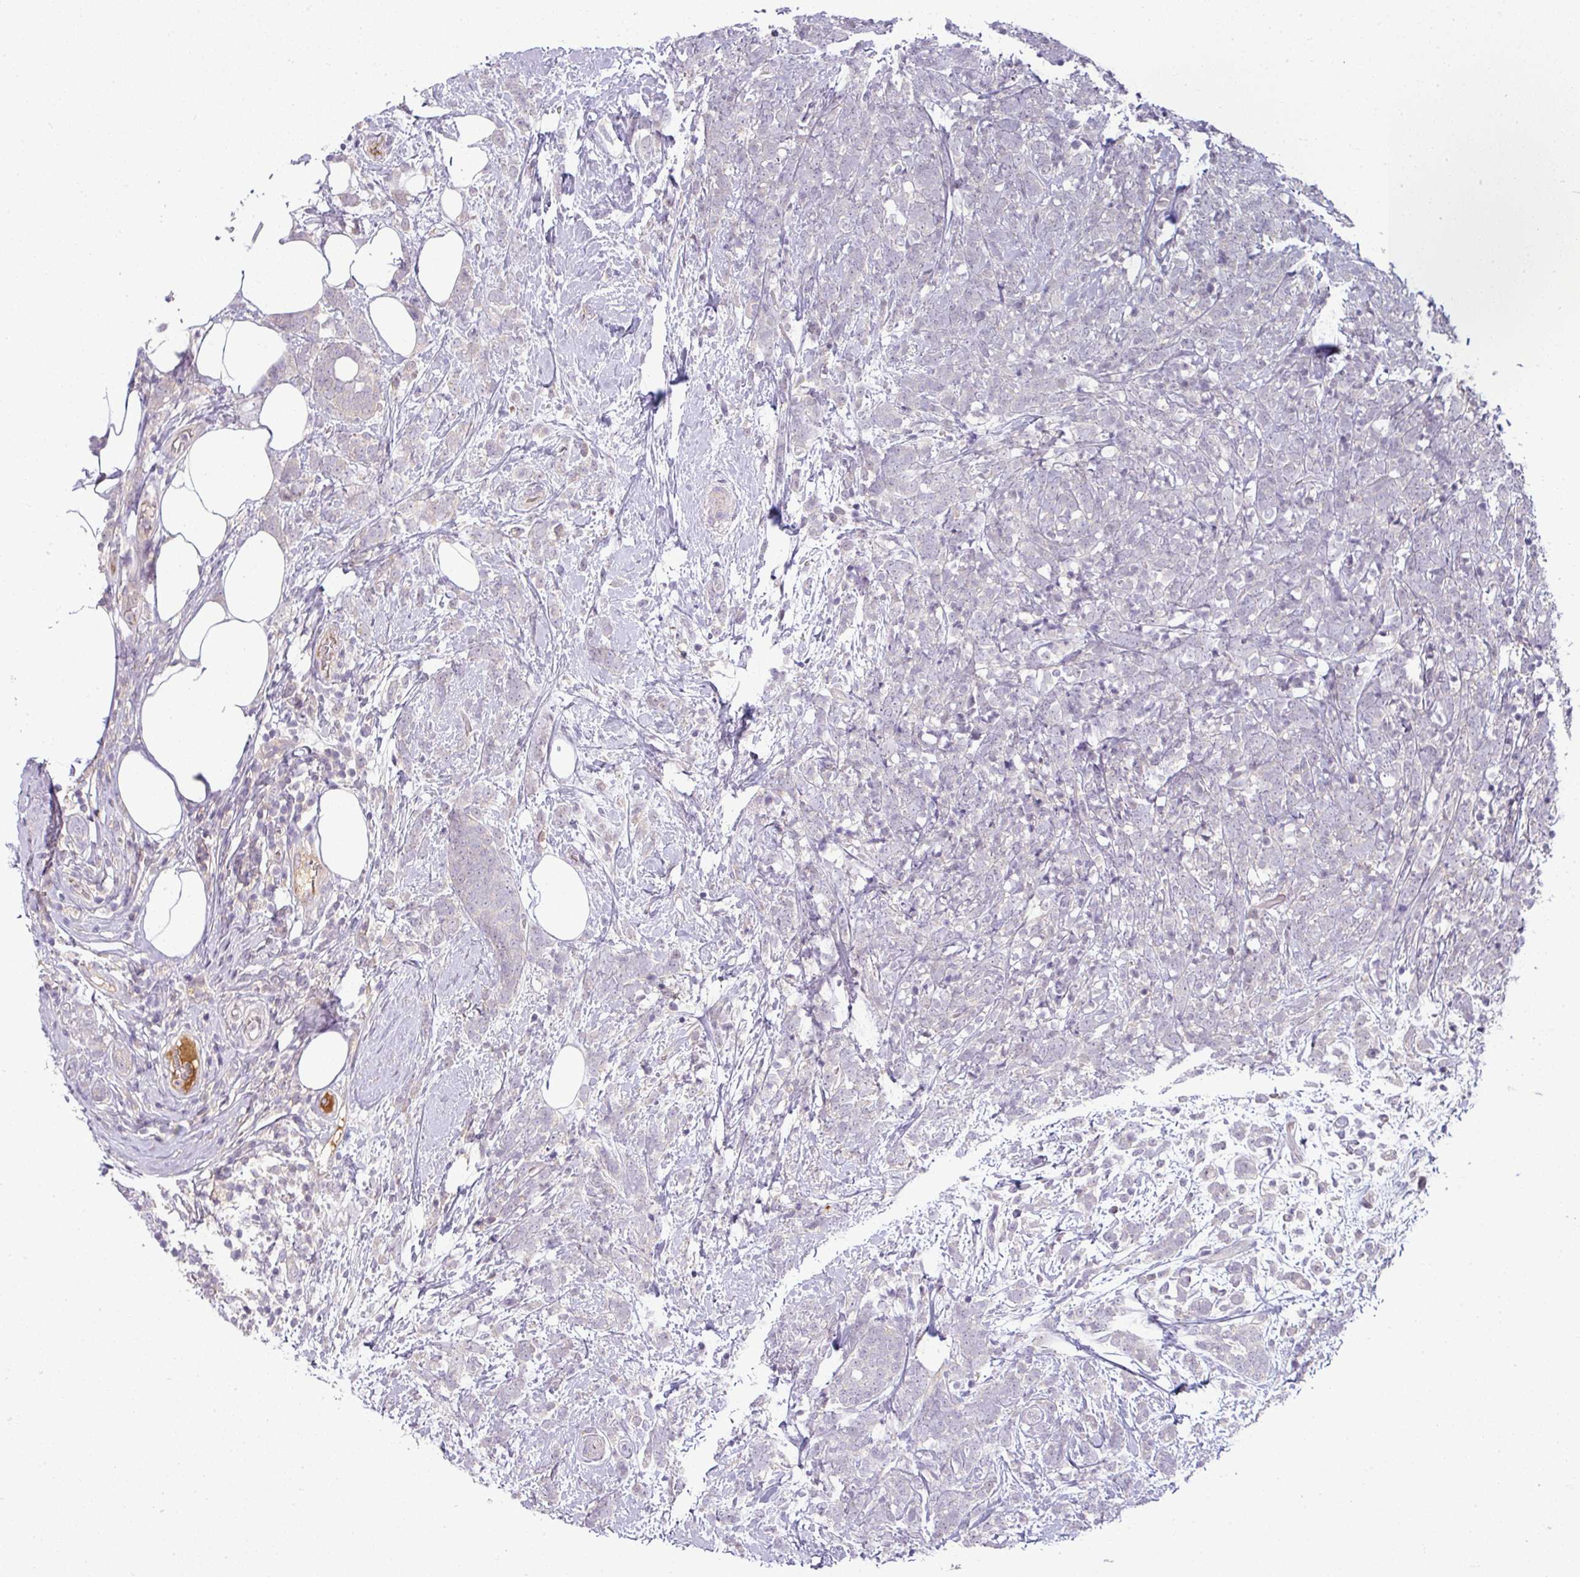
{"staining": {"intensity": "negative", "quantity": "none", "location": "none"}, "tissue": "breast cancer", "cell_type": "Tumor cells", "image_type": "cancer", "snomed": [{"axis": "morphology", "description": "Lobular carcinoma"}, {"axis": "topography", "description": "Breast"}], "caption": "Immunohistochemistry of lobular carcinoma (breast) exhibits no staining in tumor cells.", "gene": "APOM", "patient": {"sex": "female", "age": 58}}